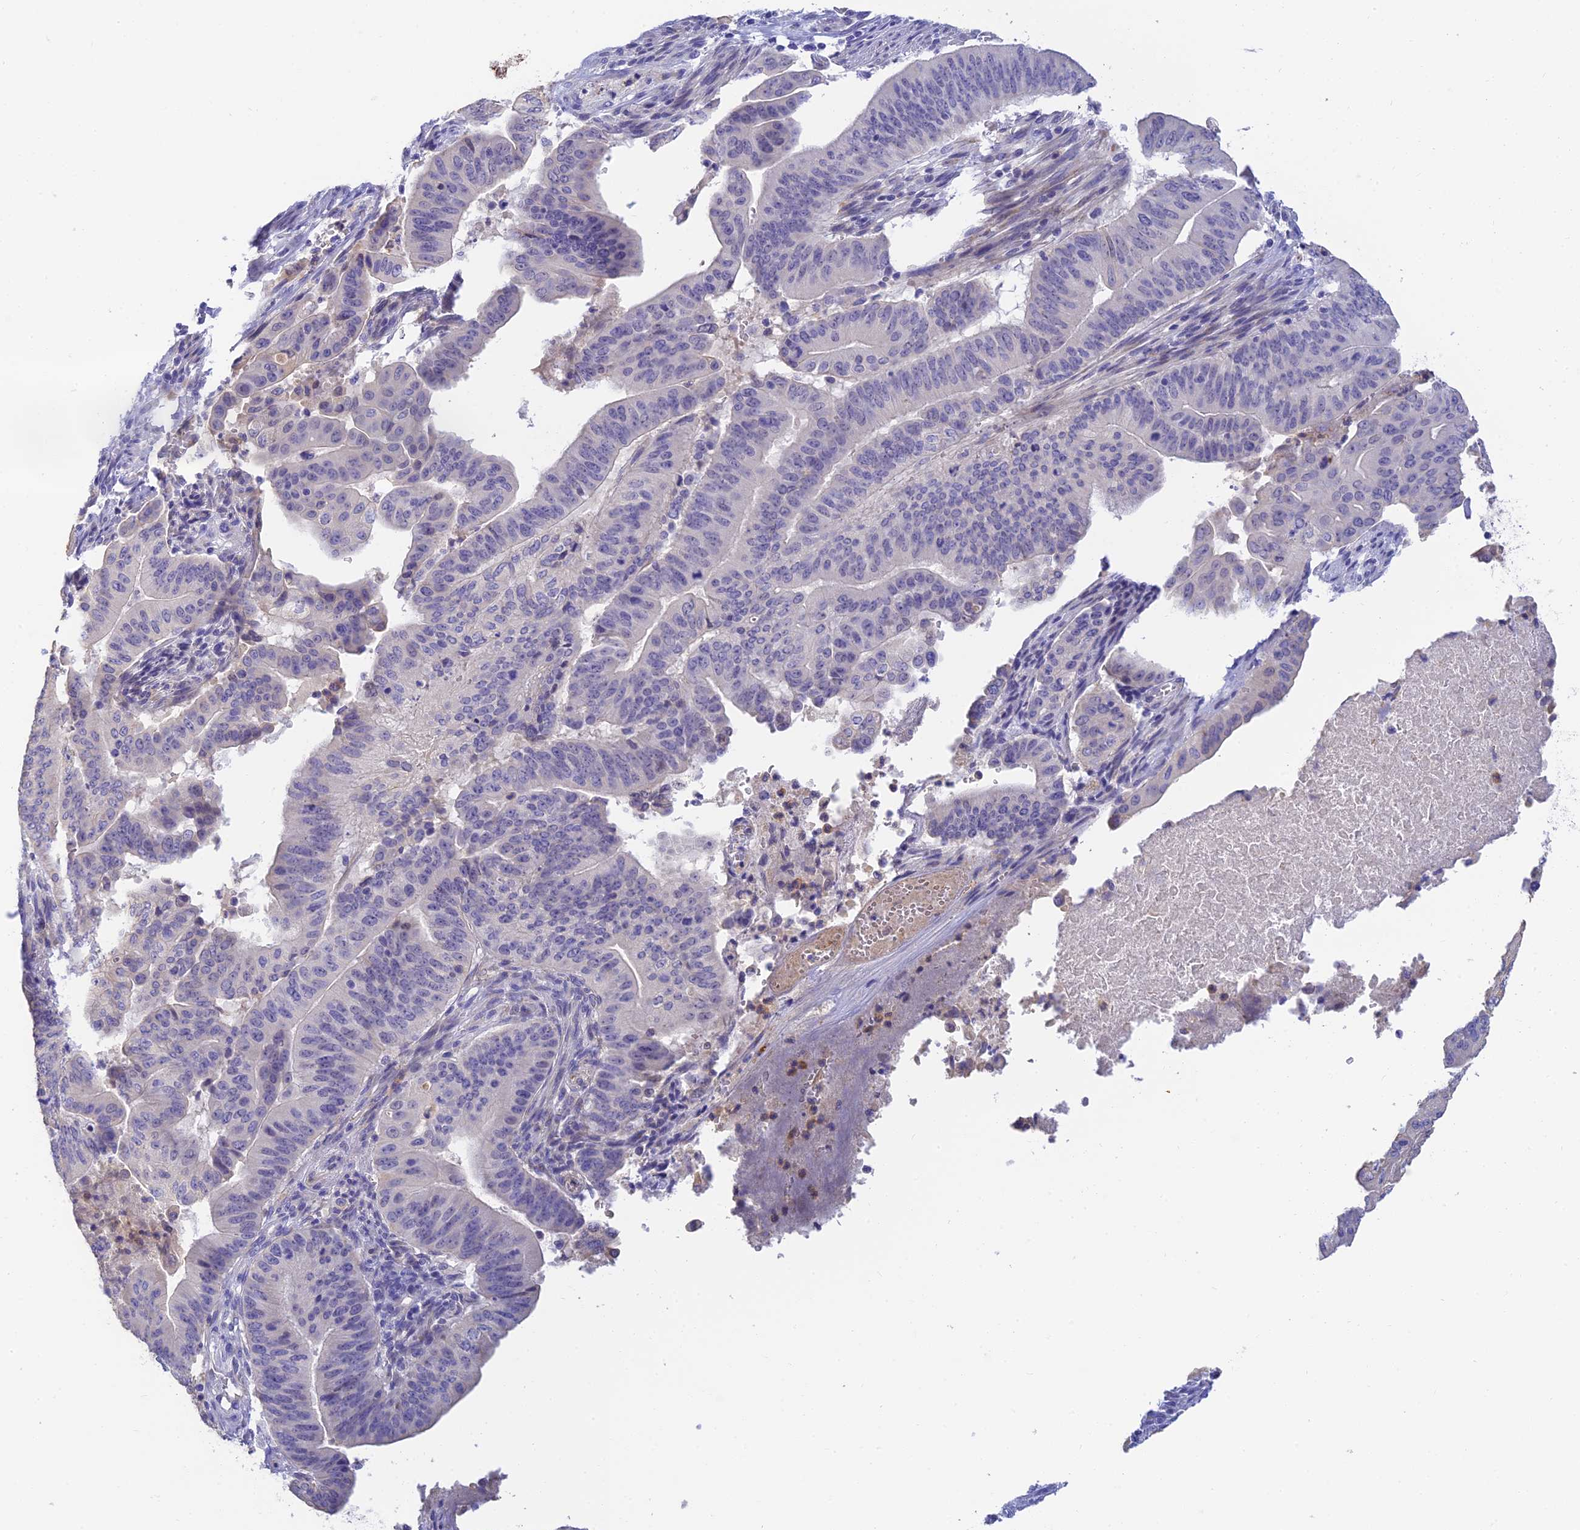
{"staining": {"intensity": "negative", "quantity": "none", "location": "none"}, "tissue": "pancreatic cancer", "cell_type": "Tumor cells", "image_type": "cancer", "snomed": [{"axis": "morphology", "description": "Adenocarcinoma, NOS"}, {"axis": "topography", "description": "Pancreas"}], "caption": "Tumor cells show no significant protein staining in pancreatic adenocarcinoma.", "gene": "INTS13", "patient": {"sex": "female", "age": 77}}